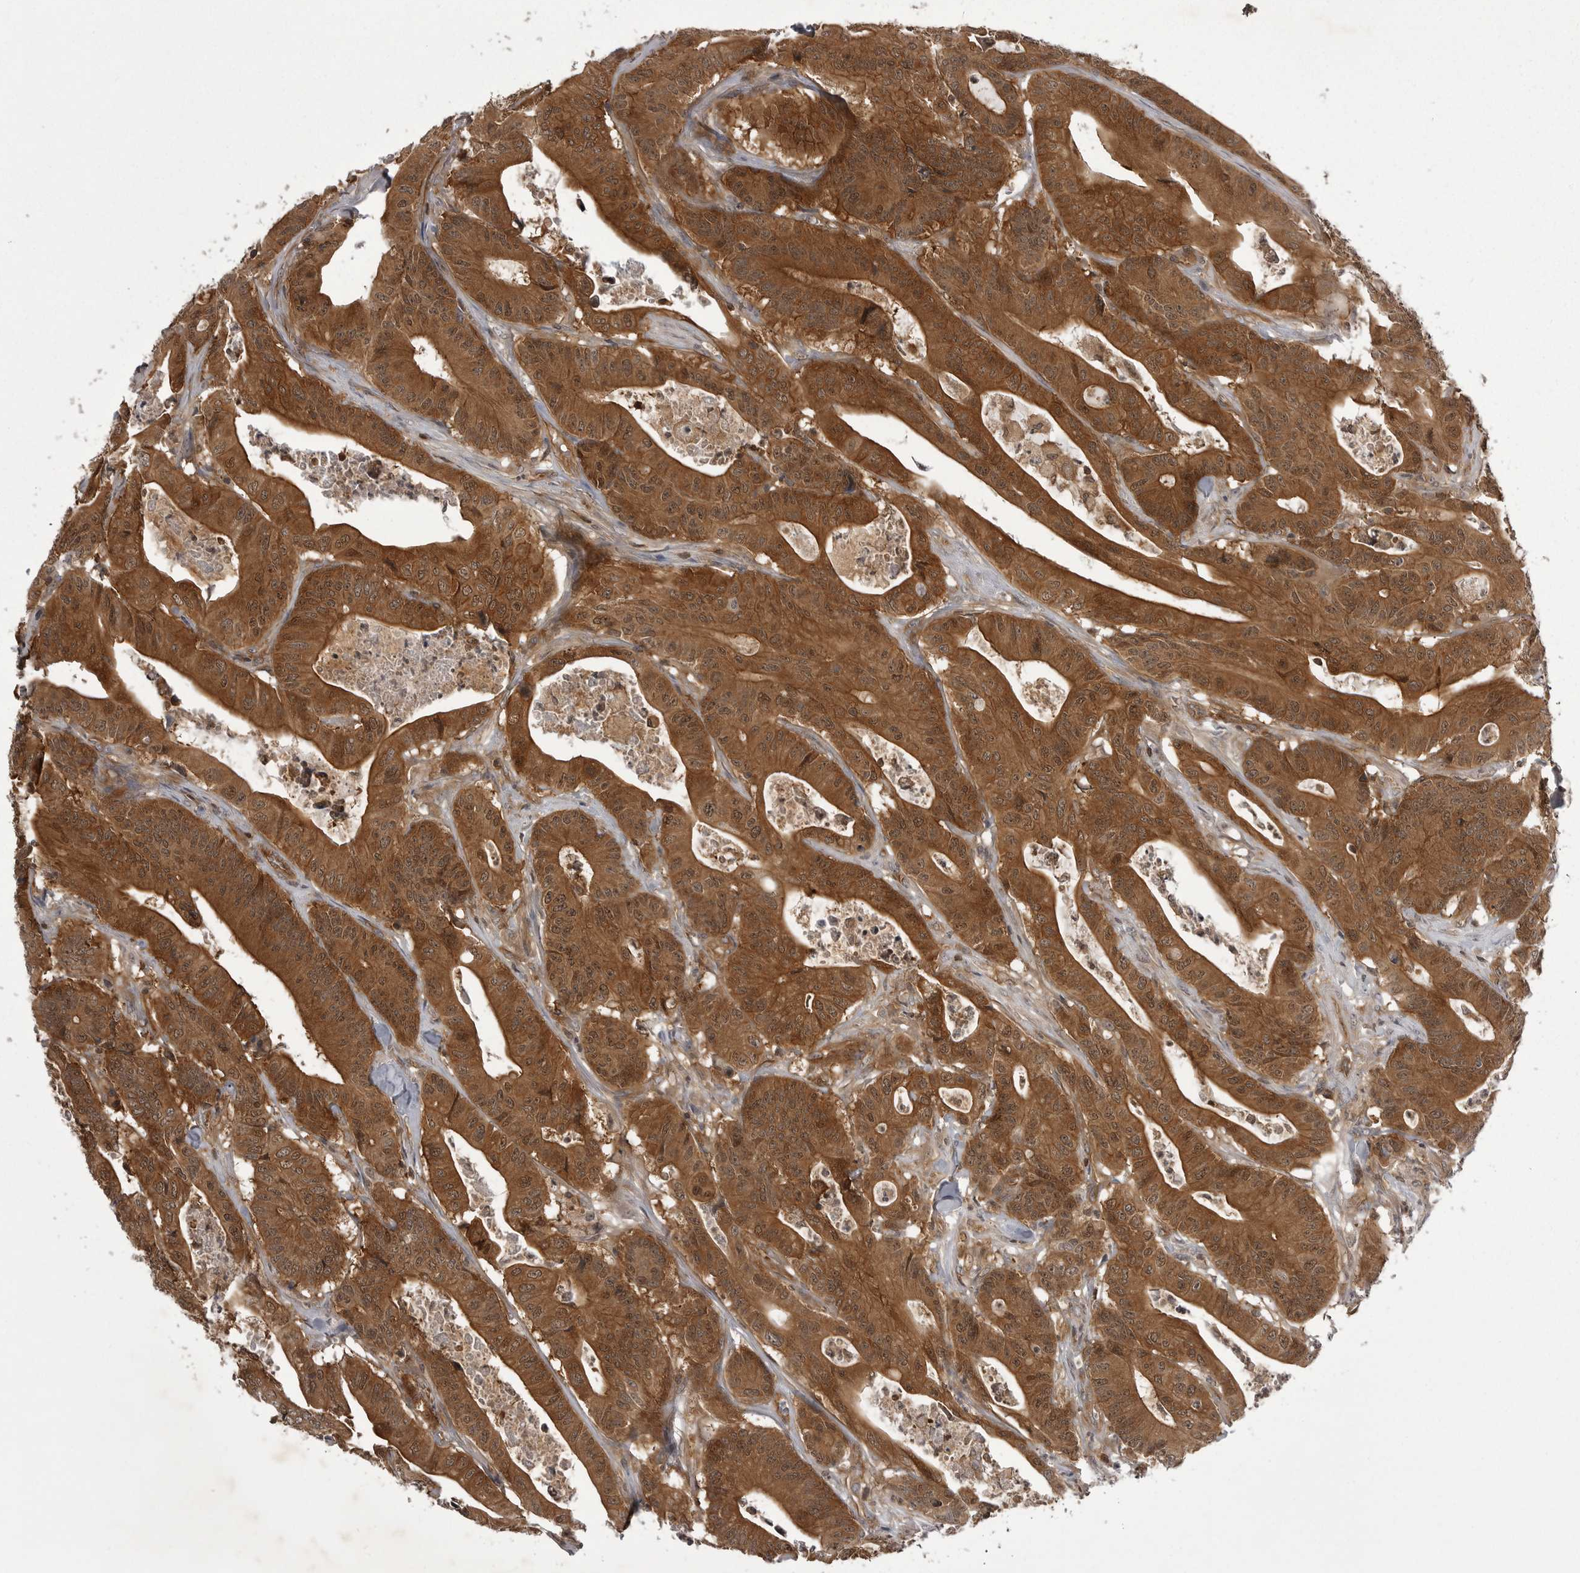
{"staining": {"intensity": "strong", "quantity": ">75%", "location": "cytoplasmic/membranous,nuclear"}, "tissue": "colorectal cancer", "cell_type": "Tumor cells", "image_type": "cancer", "snomed": [{"axis": "morphology", "description": "Adenocarcinoma, NOS"}, {"axis": "topography", "description": "Colon"}], "caption": "The histopathology image exhibits a brown stain indicating the presence of a protein in the cytoplasmic/membranous and nuclear of tumor cells in adenocarcinoma (colorectal).", "gene": "STK24", "patient": {"sex": "female", "age": 84}}